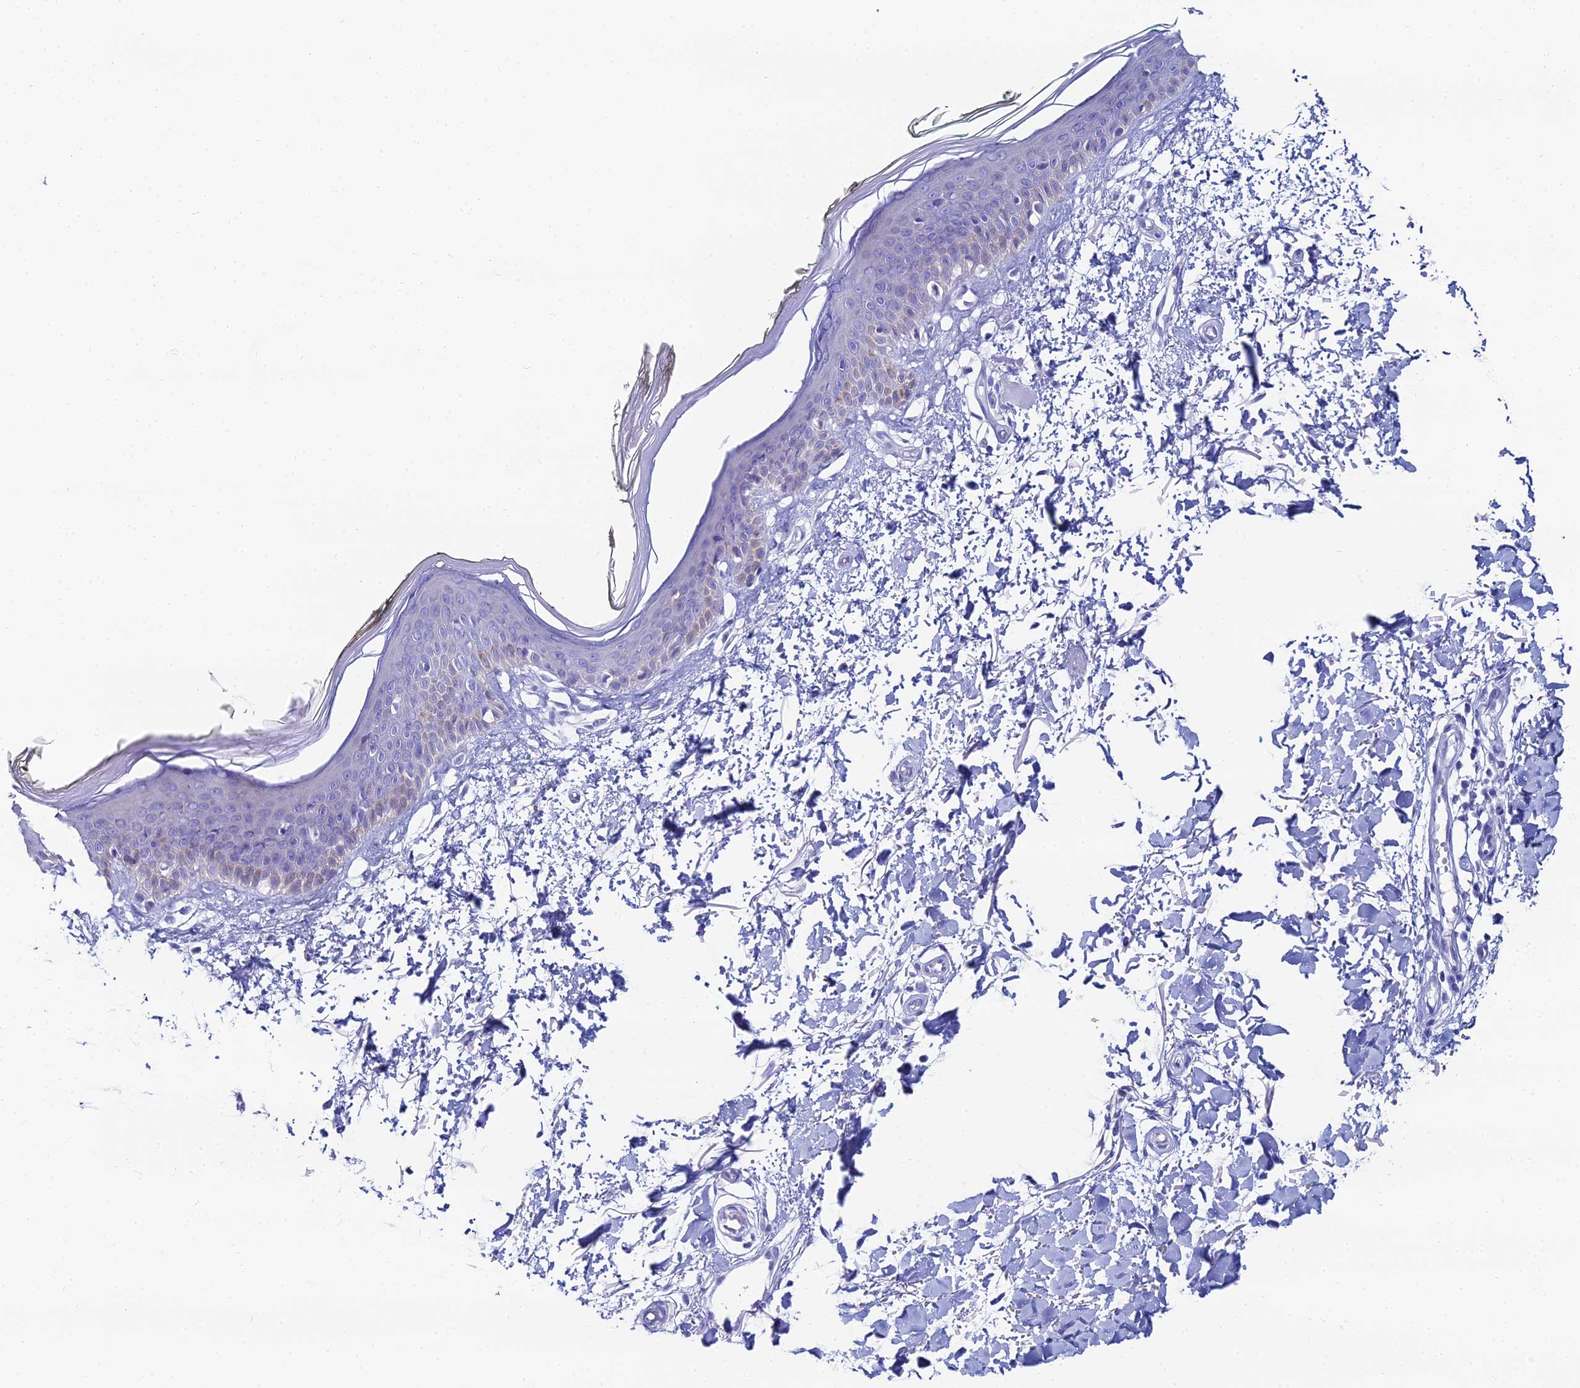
{"staining": {"intensity": "negative", "quantity": "none", "location": "none"}, "tissue": "skin", "cell_type": "Fibroblasts", "image_type": "normal", "snomed": [{"axis": "morphology", "description": "Normal tissue, NOS"}, {"axis": "topography", "description": "Skin"}], "caption": "Human skin stained for a protein using IHC displays no staining in fibroblasts.", "gene": "HSPA1L", "patient": {"sex": "male", "age": 62}}